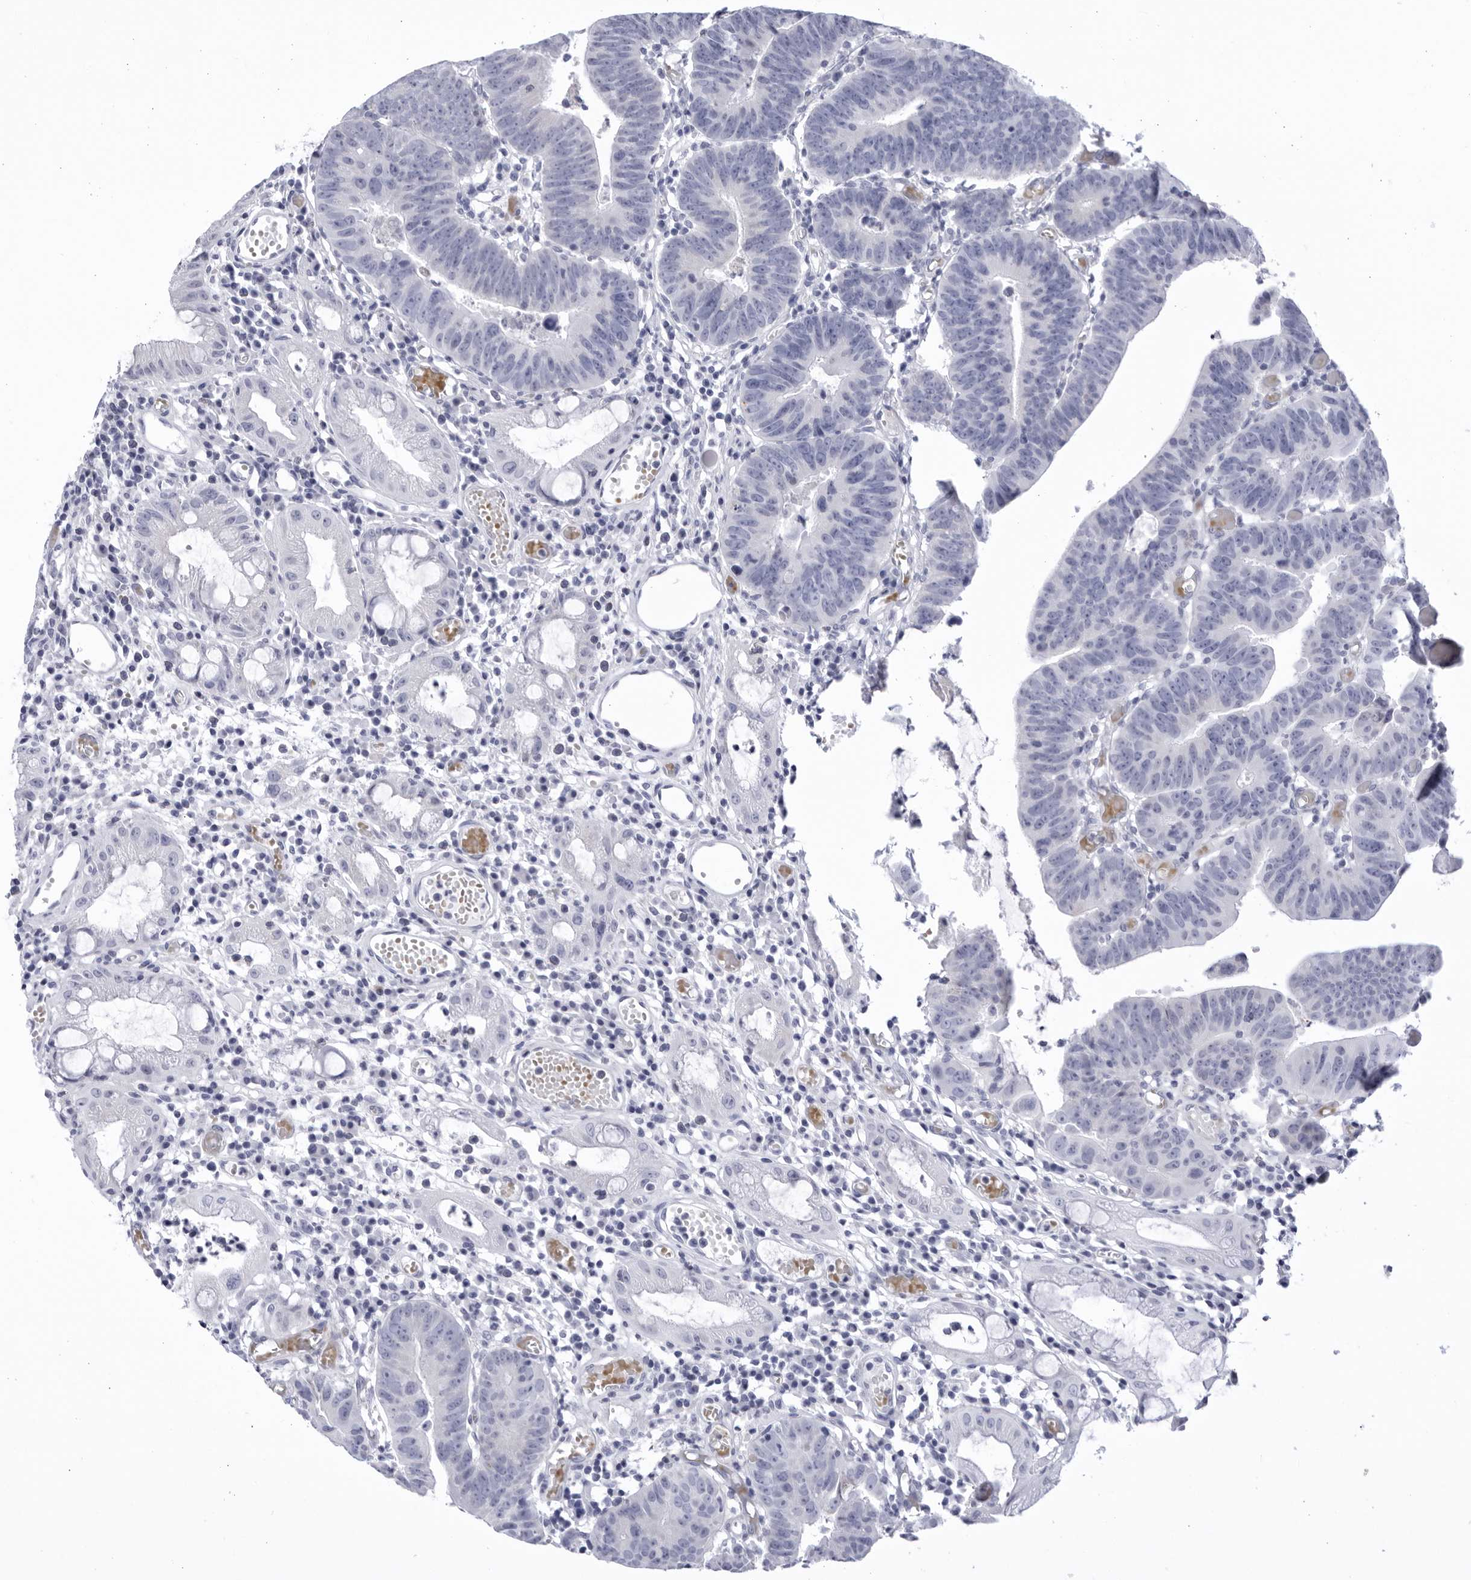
{"staining": {"intensity": "negative", "quantity": "none", "location": "none"}, "tissue": "colorectal cancer", "cell_type": "Tumor cells", "image_type": "cancer", "snomed": [{"axis": "morphology", "description": "Adenocarcinoma, NOS"}, {"axis": "topography", "description": "Rectum"}], "caption": "Immunohistochemistry (IHC) photomicrograph of neoplastic tissue: human colorectal cancer stained with DAB demonstrates no significant protein staining in tumor cells. (DAB immunohistochemistry (IHC) visualized using brightfield microscopy, high magnification).", "gene": "CCDC181", "patient": {"sex": "female", "age": 65}}